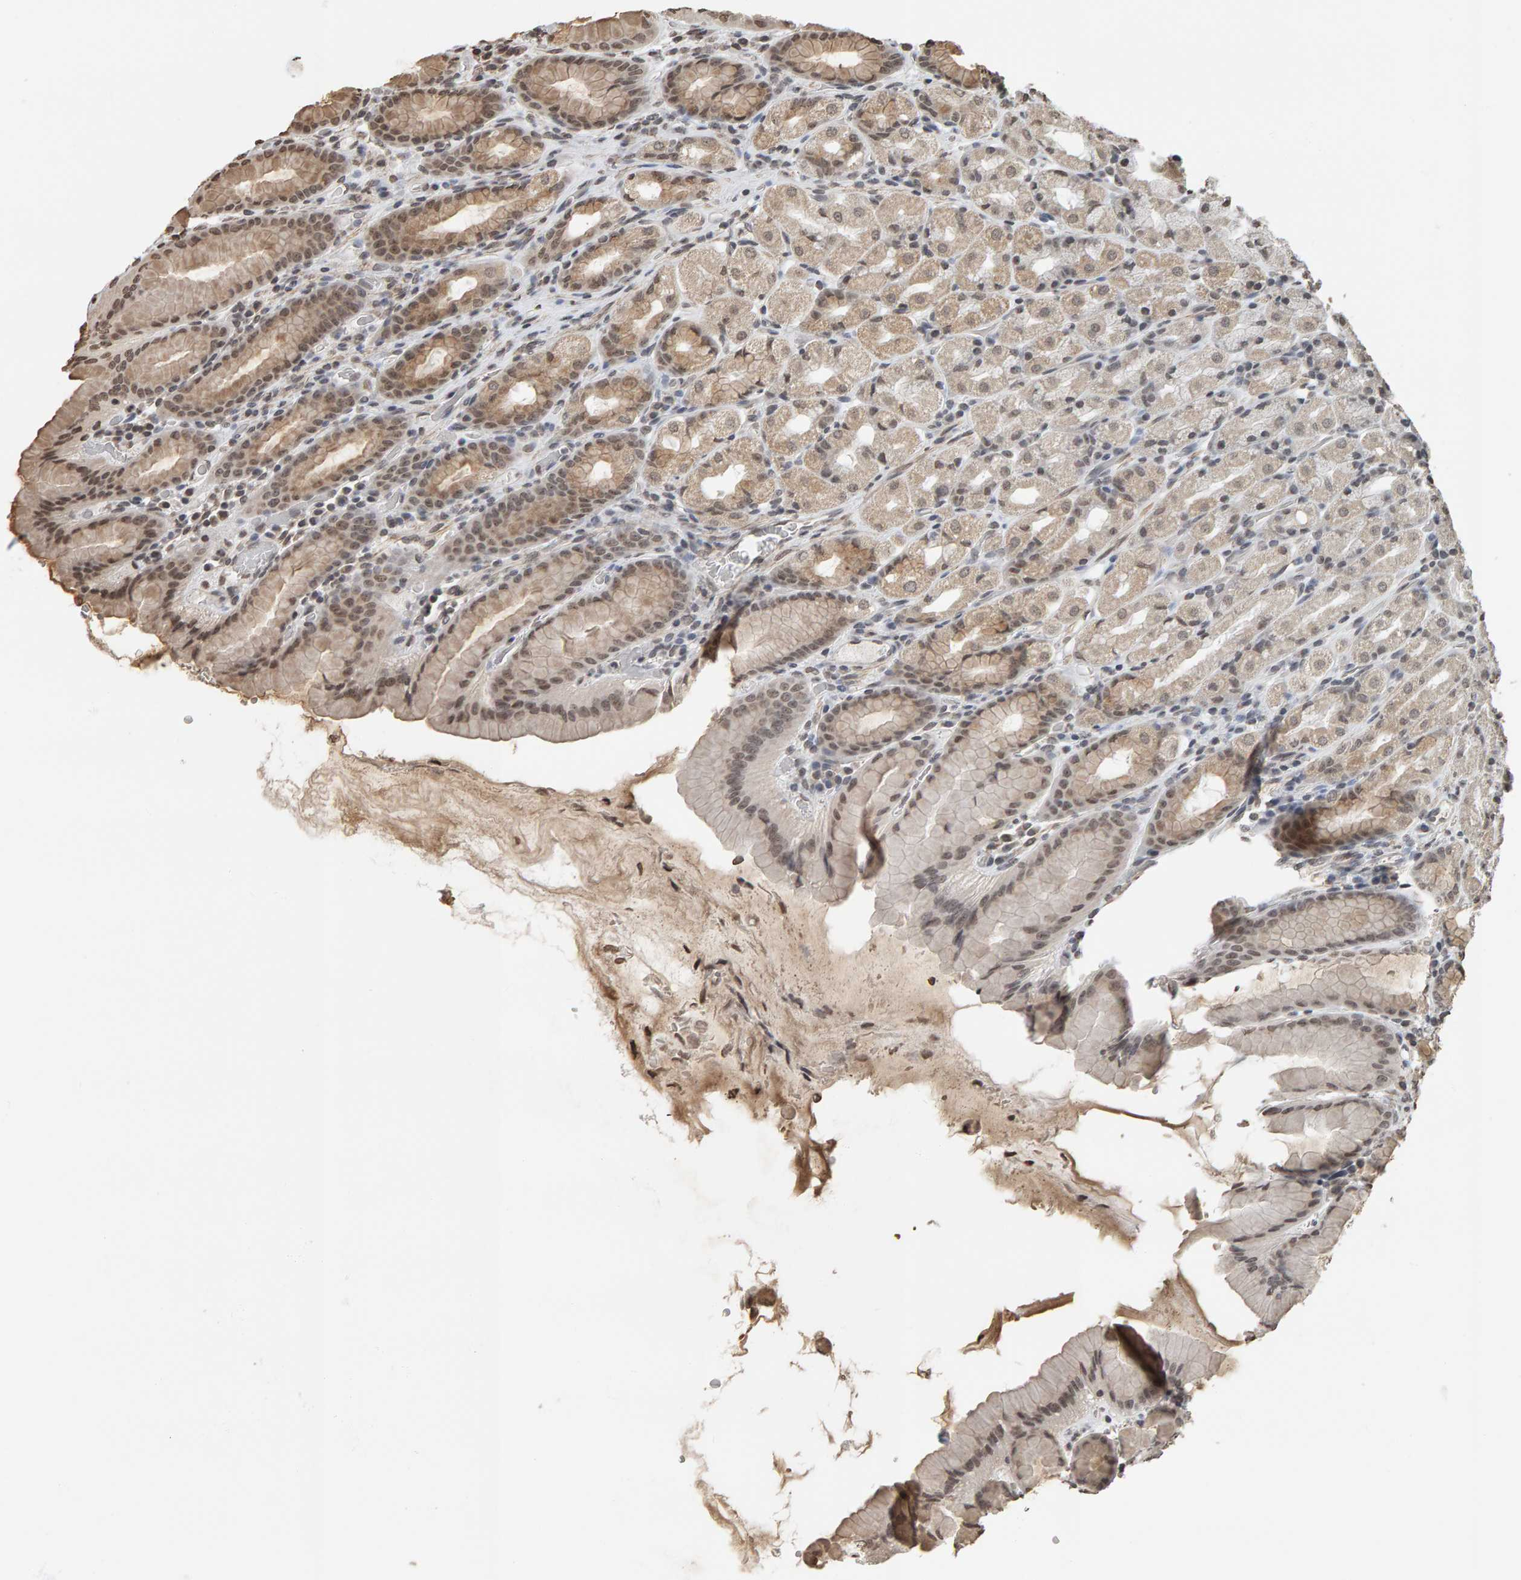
{"staining": {"intensity": "moderate", "quantity": "25%-75%", "location": "cytoplasmic/membranous,nuclear"}, "tissue": "stomach", "cell_type": "Glandular cells", "image_type": "normal", "snomed": [{"axis": "morphology", "description": "Normal tissue, NOS"}, {"axis": "topography", "description": "Stomach, upper"}], "caption": "Immunohistochemistry (IHC) staining of normal stomach, which exhibits medium levels of moderate cytoplasmic/membranous,nuclear staining in about 25%-75% of glandular cells indicating moderate cytoplasmic/membranous,nuclear protein staining. The staining was performed using DAB (3,3'-diaminobenzidine) (brown) for protein detection and nuclei were counterstained in hematoxylin (blue).", "gene": "AFF4", "patient": {"sex": "male", "age": 68}}